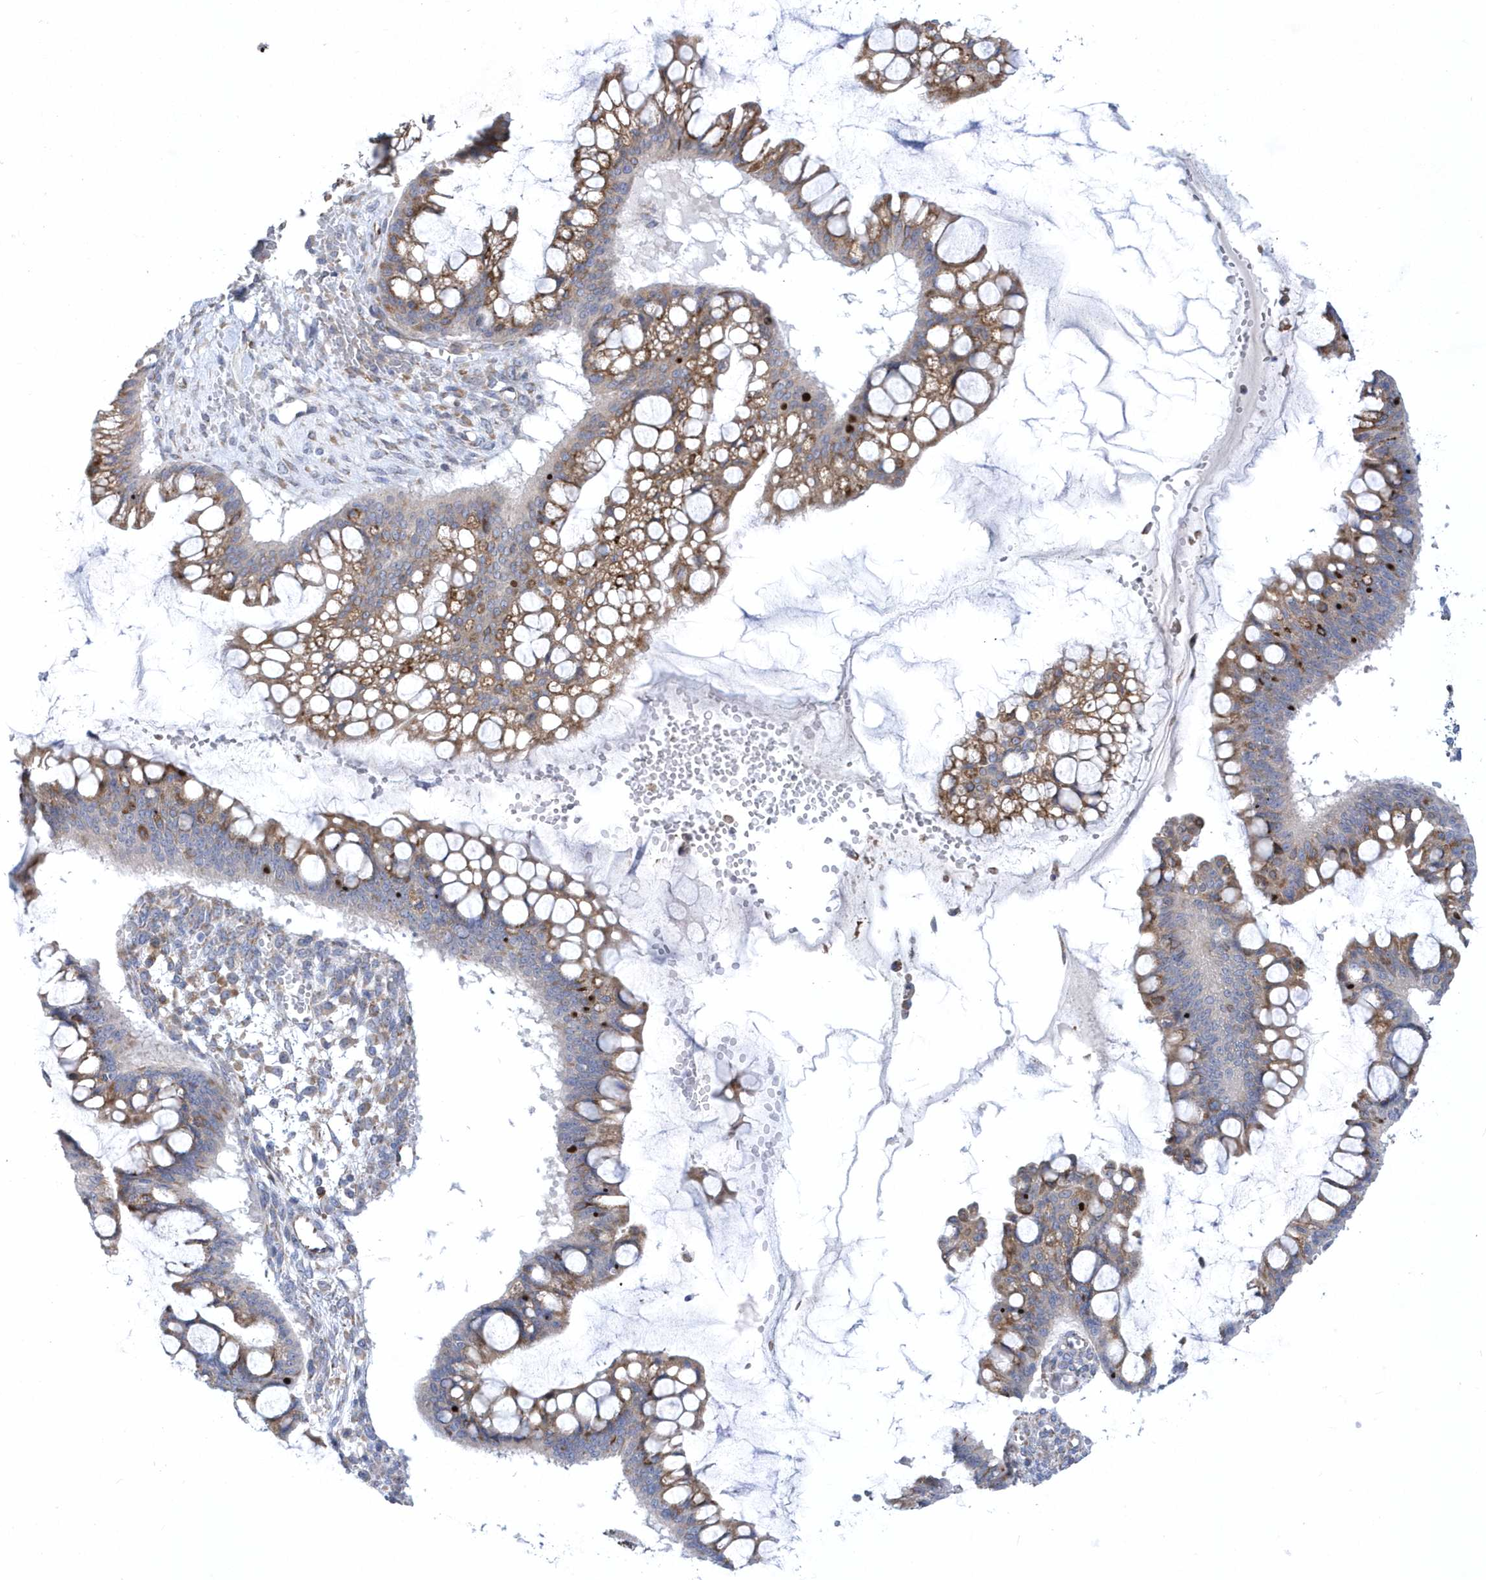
{"staining": {"intensity": "moderate", "quantity": ">75%", "location": "cytoplasmic/membranous"}, "tissue": "ovarian cancer", "cell_type": "Tumor cells", "image_type": "cancer", "snomed": [{"axis": "morphology", "description": "Cystadenocarcinoma, mucinous, NOS"}, {"axis": "topography", "description": "Ovary"}], "caption": "Immunohistochemical staining of human ovarian mucinous cystadenocarcinoma exhibits moderate cytoplasmic/membranous protein expression in about >75% of tumor cells. The protein of interest is shown in brown color, while the nuclei are stained blue.", "gene": "MED31", "patient": {"sex": "female", "age": 73}}